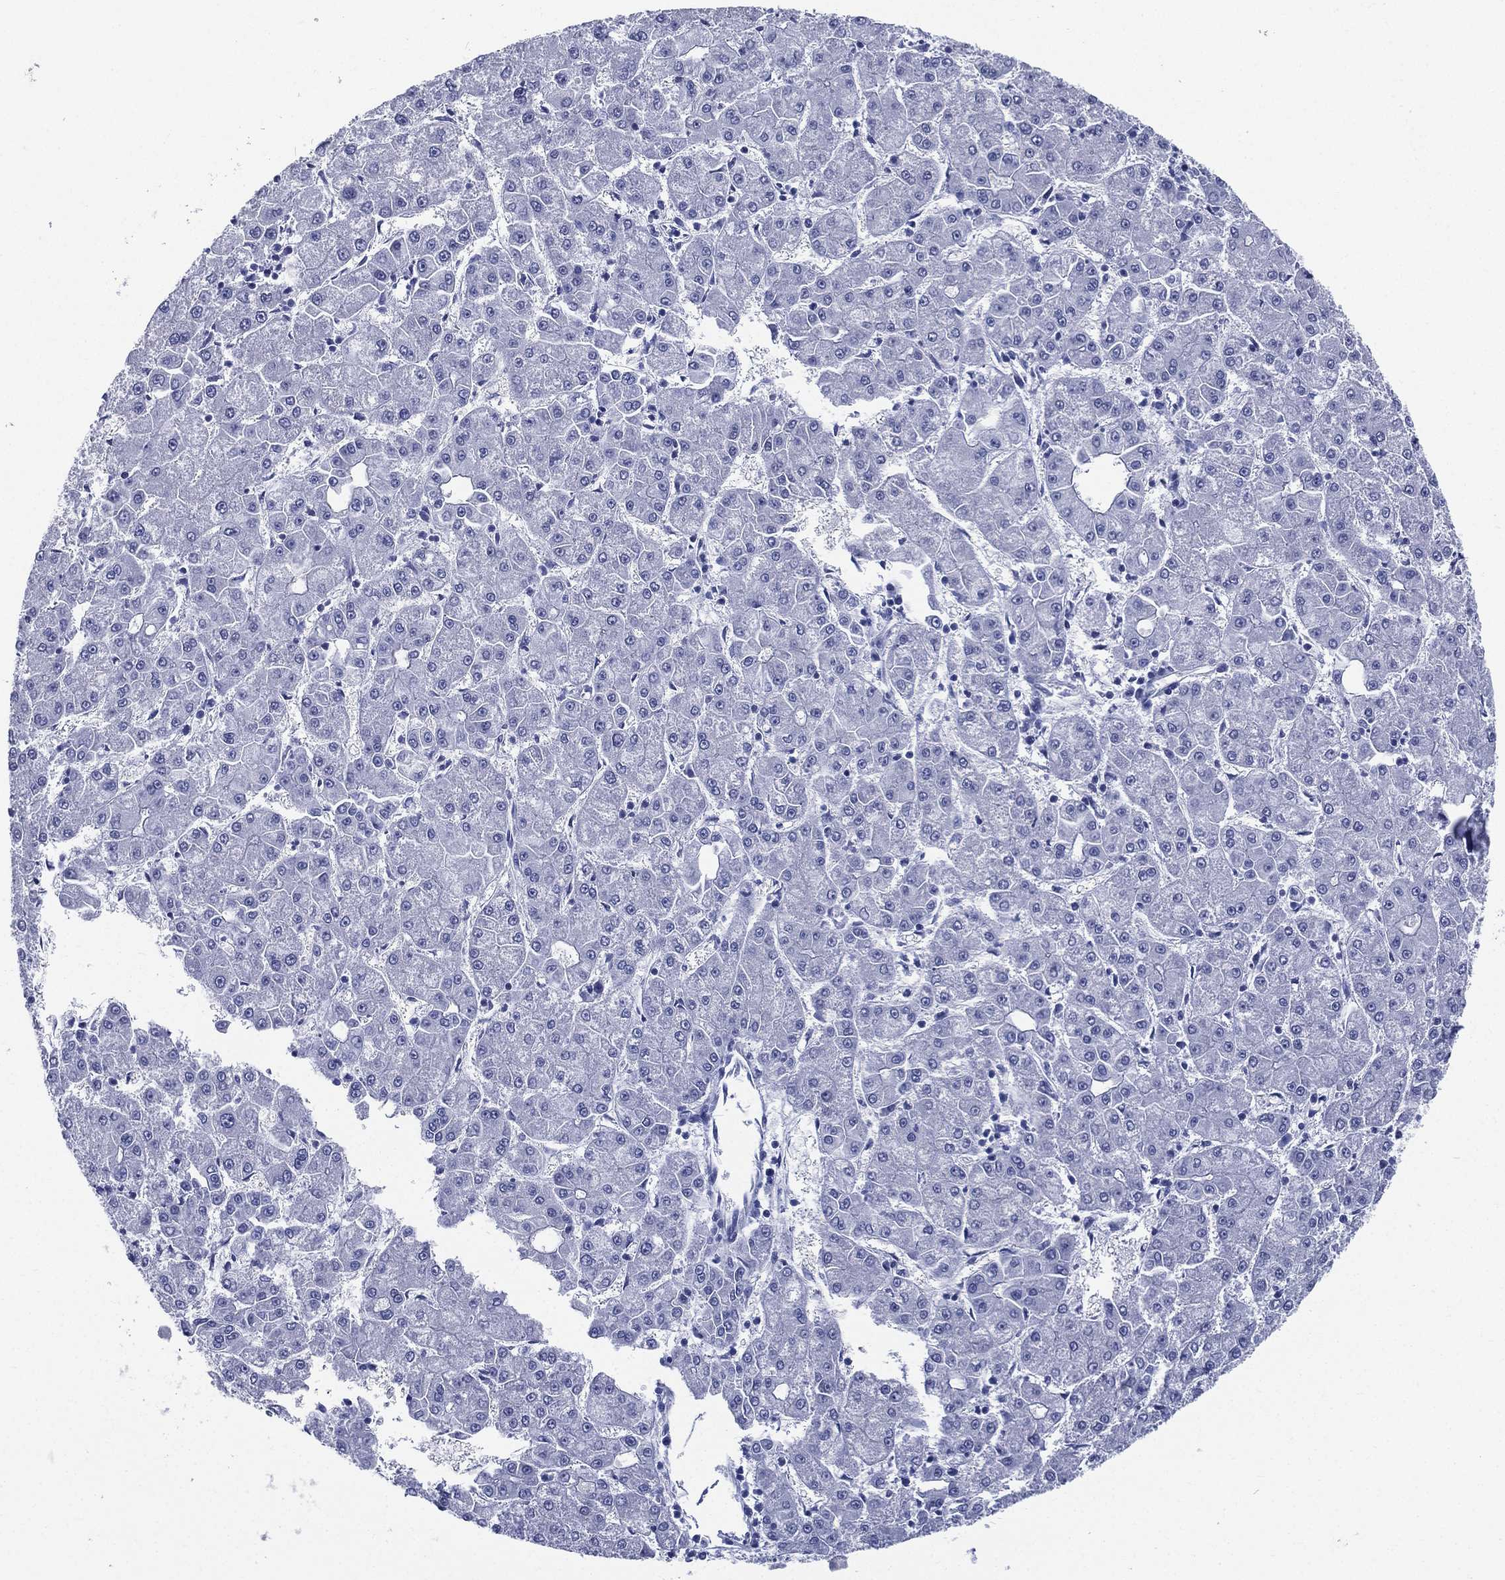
{"staining": {"intensity": "negative", "quantity": "none", "location": "none"}, "tissue": "liver cancer", "cell_type": "Tumor cells", "image_type": "cancer", "snomed": [{"axis": "morphology", "description": "Carcinoma, Hepatocellular, NOS"}, {"axis": "topography", "description": "Liver"}], "caption": "This is a histopathology image of IHC staining of liver hepatocellular carcinoma, which shows no positivity in tumor cells.", "gene": "RSPH4A", "patient": {"sex": "male", "age": 73}}